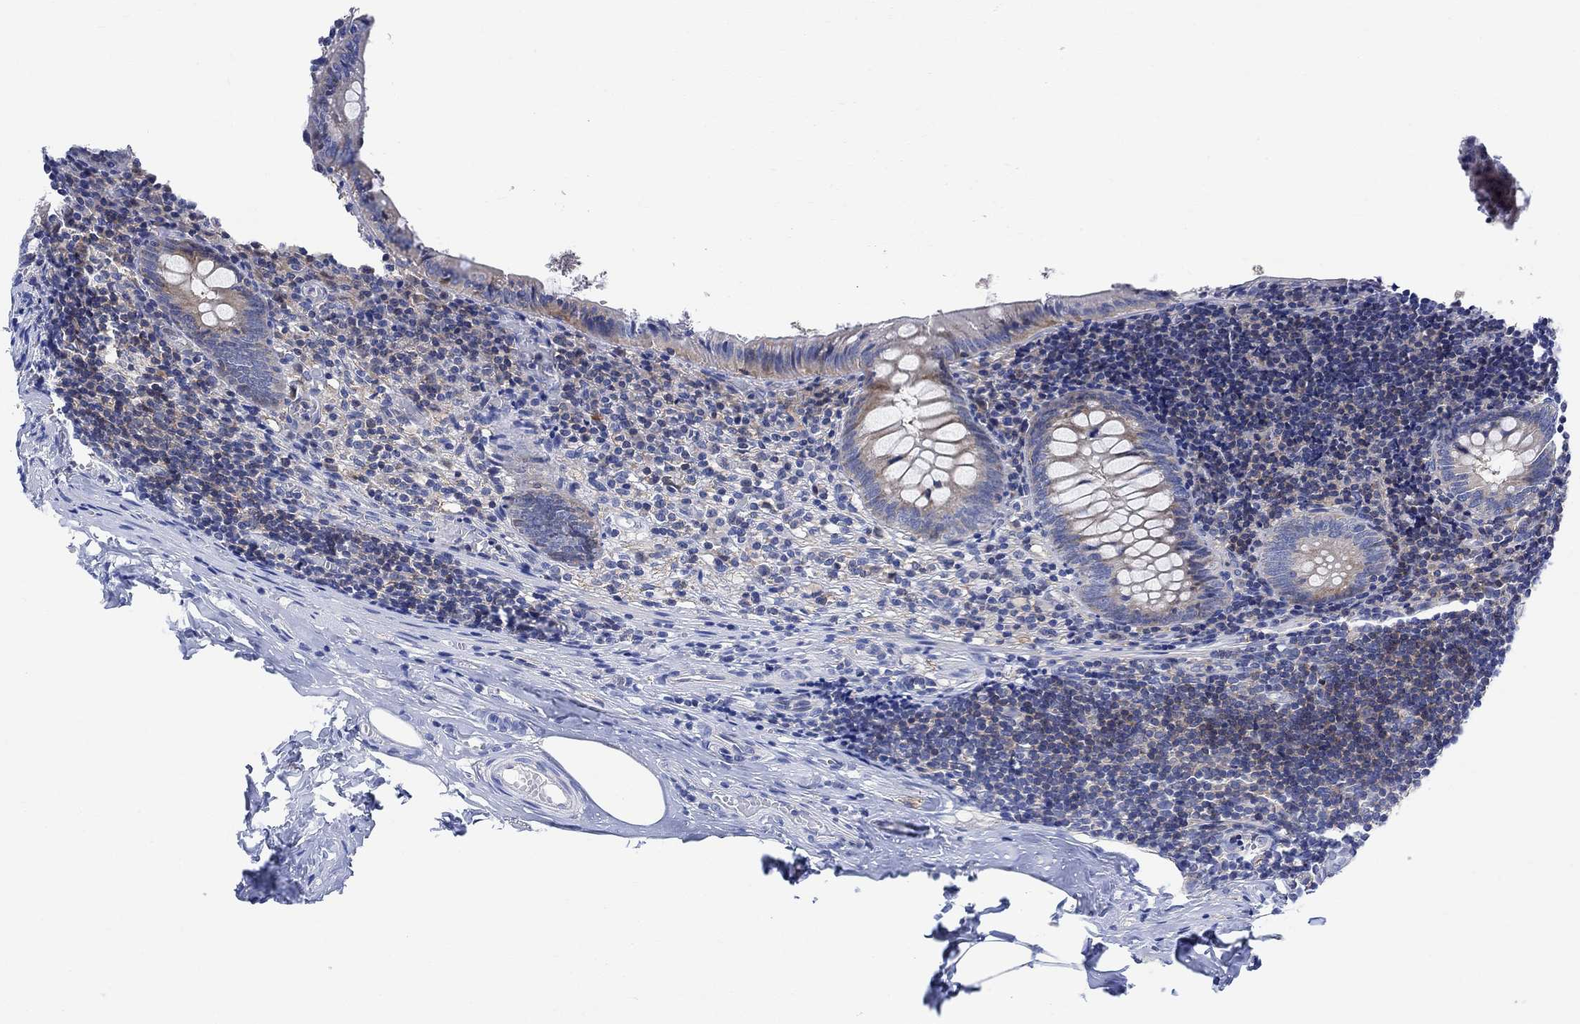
{"staining": {"intensity": "moderate", "quantity": "<25%", "location": "cytoplasmic/membranous"}, "tissue": "appendix", "cell_type": "Glandular cells", "image_type": "normal", "snomed": [{"axis": "morphology", "description": "Normal tissue, NOS"}, {"axis": "topography", "description": "Appendix"}], "caption": "Immunohistochemical staining of normal human appendix shows moderate cytoplasmic/membranous protein expression in about <25% of glandular cells.", "gene": "ARSK", "patient": {"sex": "female", "age": 23}}